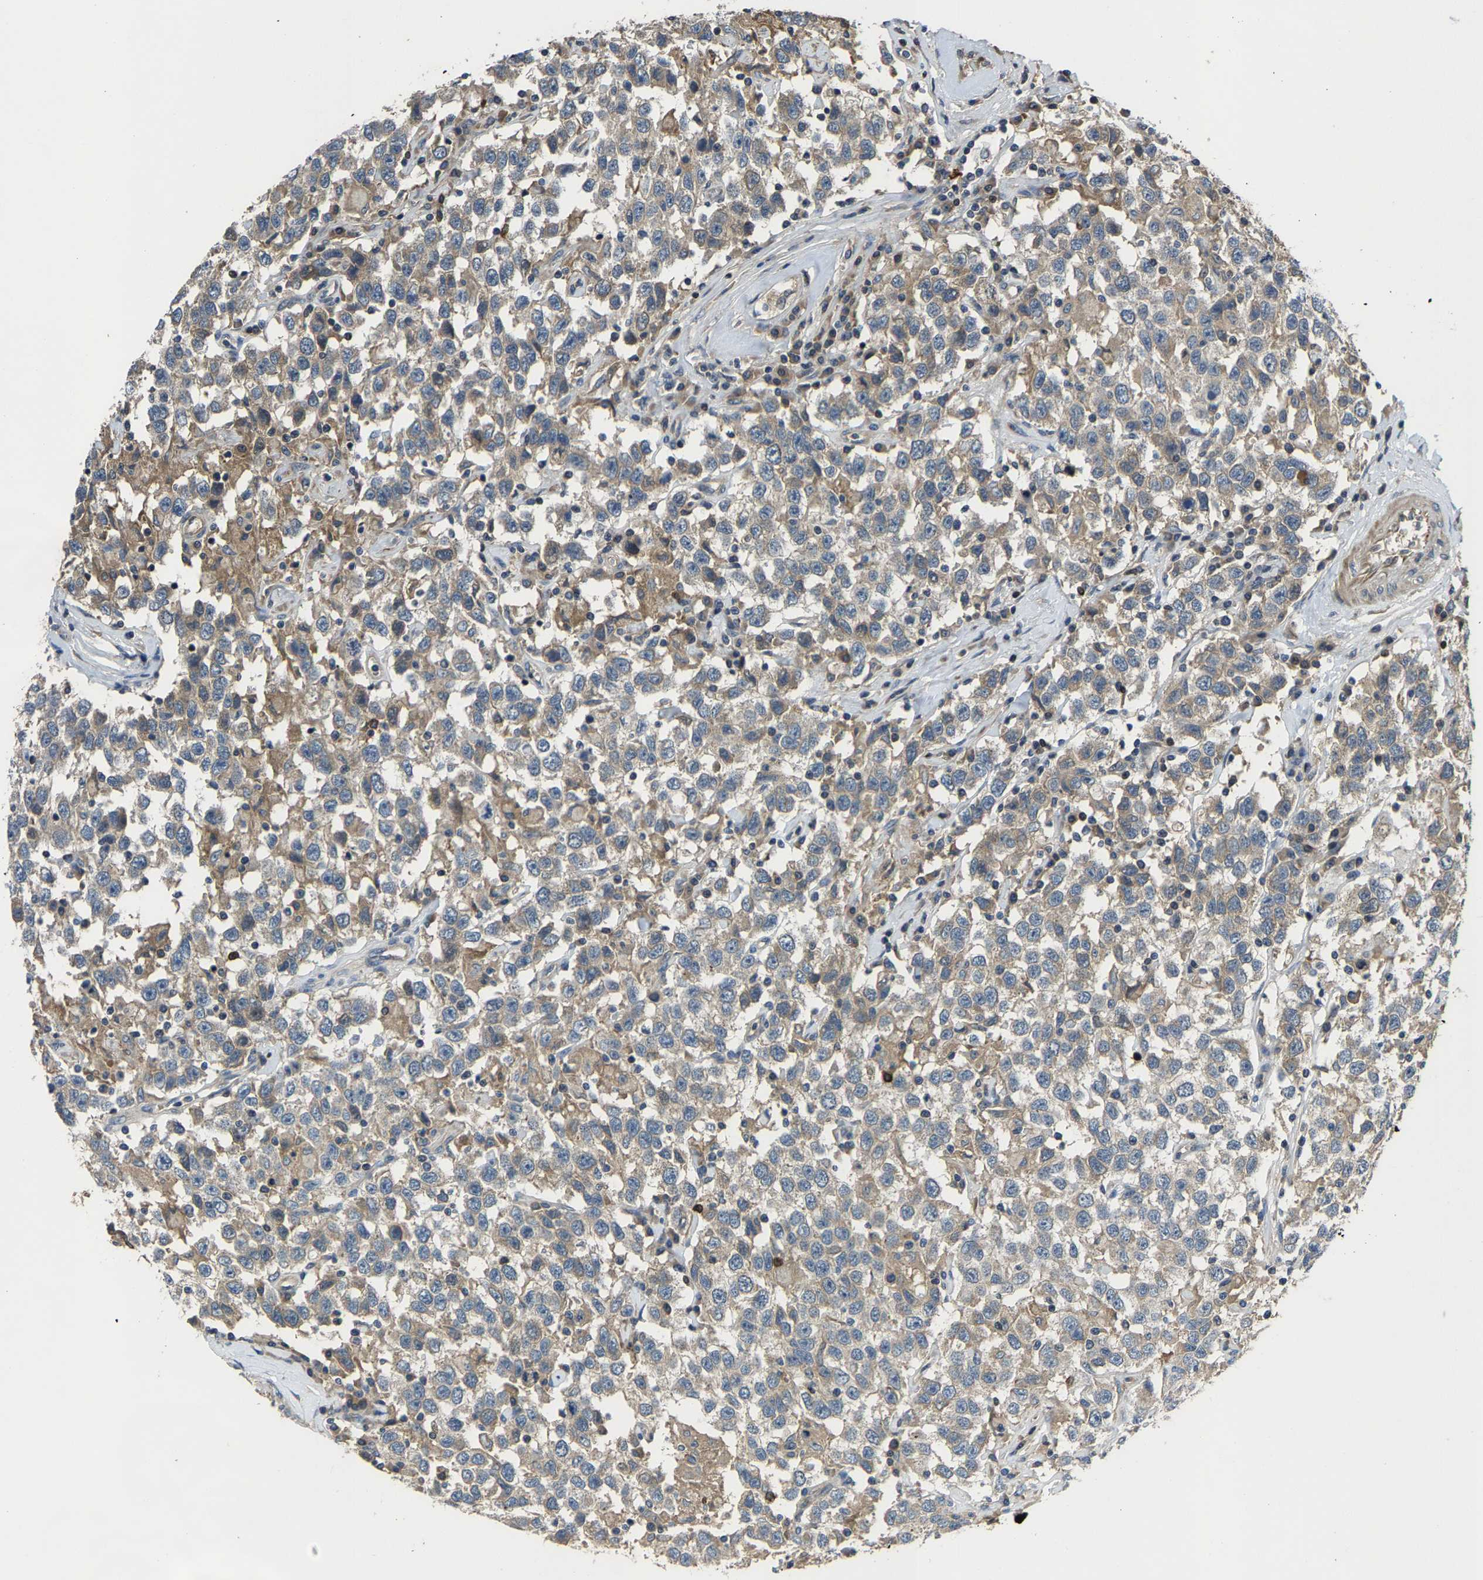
{"staining": {"intensity": "weak", "quantity": "25%-75%", "location": "cytoplasmic/membranous"}, "tissue": "testis cancer", "cell_type": "Tumor cells", "image_type": "cancer", "snomed": [{"axis": "morphology", "description": "Seminoma, NOS"}, {"axis": "topography", "description": "Testis"}], "caption": "Immunohistochemical staining of testis cancer (seminoma) displays low levels of weak cytoplasmic/membranous protein staining in about 25%-75% of tumor cells. Using DAB (3,3'-diaminobenzidine) (brown) and hematoxylin (blue) stains, captured at high magnification using brightfield microscopy.", "gene": "AGBL3", "patient": {"sex": "male", "age": 41}}